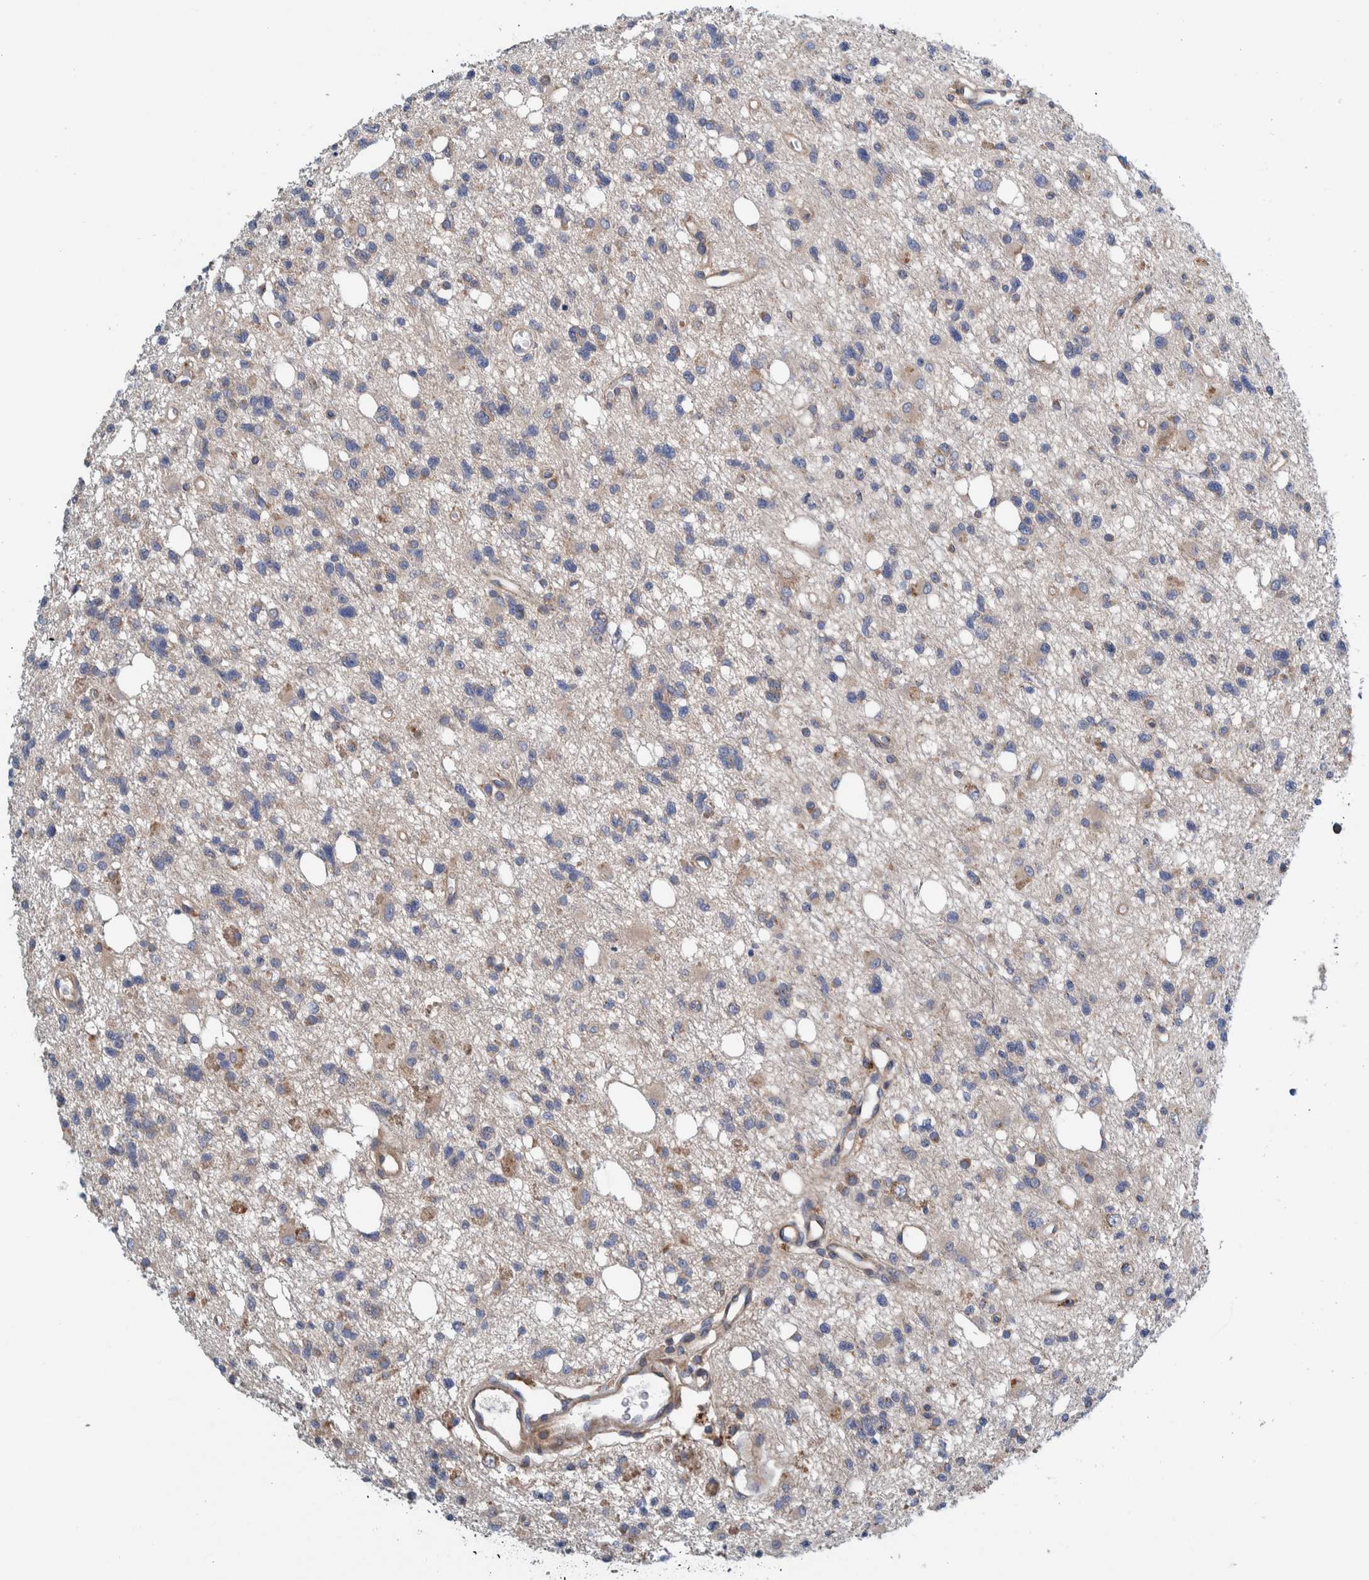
{"staining": {"intensity": "weak", "quantity": "<25%", "location": "cytoplasmic/membranous"}, "tissue": "glioma", "cell_type": "Tumor cells", "image_type": "cancer", "snomed": [{"axis": "morphology", "description": "Glioma, malignant, High grade"}, {"axis": "topography", "description": "Brain"}], "caption": "Immunohistochemistry micrograph of neoplastic tissue: human malignant high-grade glioma stained with DAB (3,3'-diaminobenzidine) shows no significant protein expression in tumor cells.", "gene": "CCM2", "patient": {"sex": "female", "age": 62}}